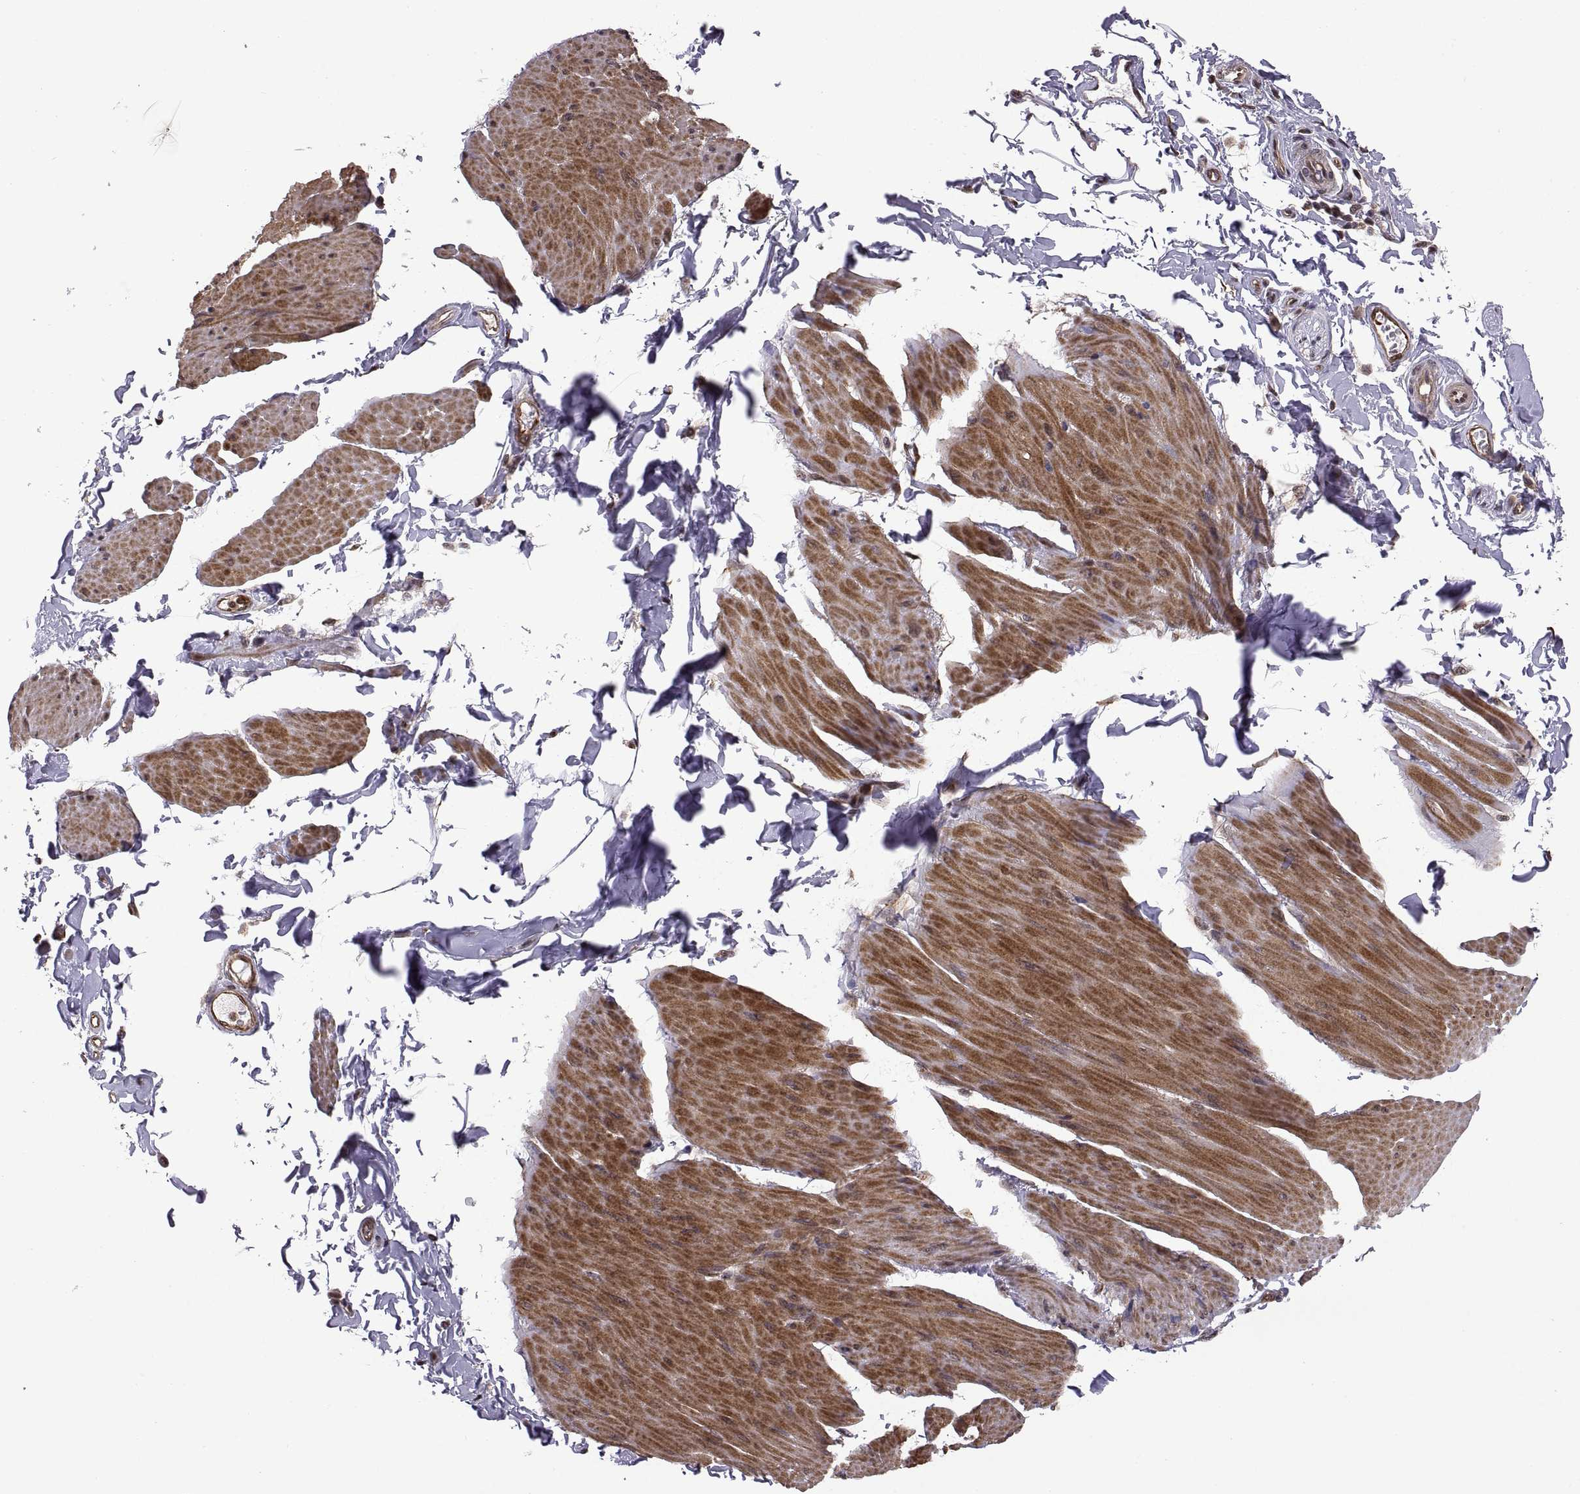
{"staining": {"intensity": "strong", "quantity": "25%-75%", "location": "cytoplasmic/membranous"}, "tissue": "smooth muscle", "cell_type": "Smooth muscle cells", "image_type": "normal", "snomed": [{"axis": "morphology", "description": "Normal tissue, NOS"}, {"axis": "topography", "description": "Adipose tissue"}, {"axis": "topography", "description": "Smooth muscle"}, {"axis": "topography", "description": "Peripheral nerve tissue"}], "caption": "Immunohistochemical staining of unremarkable human smooth muscle exhibits 25%-75% levels of strong cytoplasmic/membranous protein positivity in about 25%-75% of smooth muscle cells.", "gene": "ARRB1", "patient": {"sex": "male", "age": 83}}